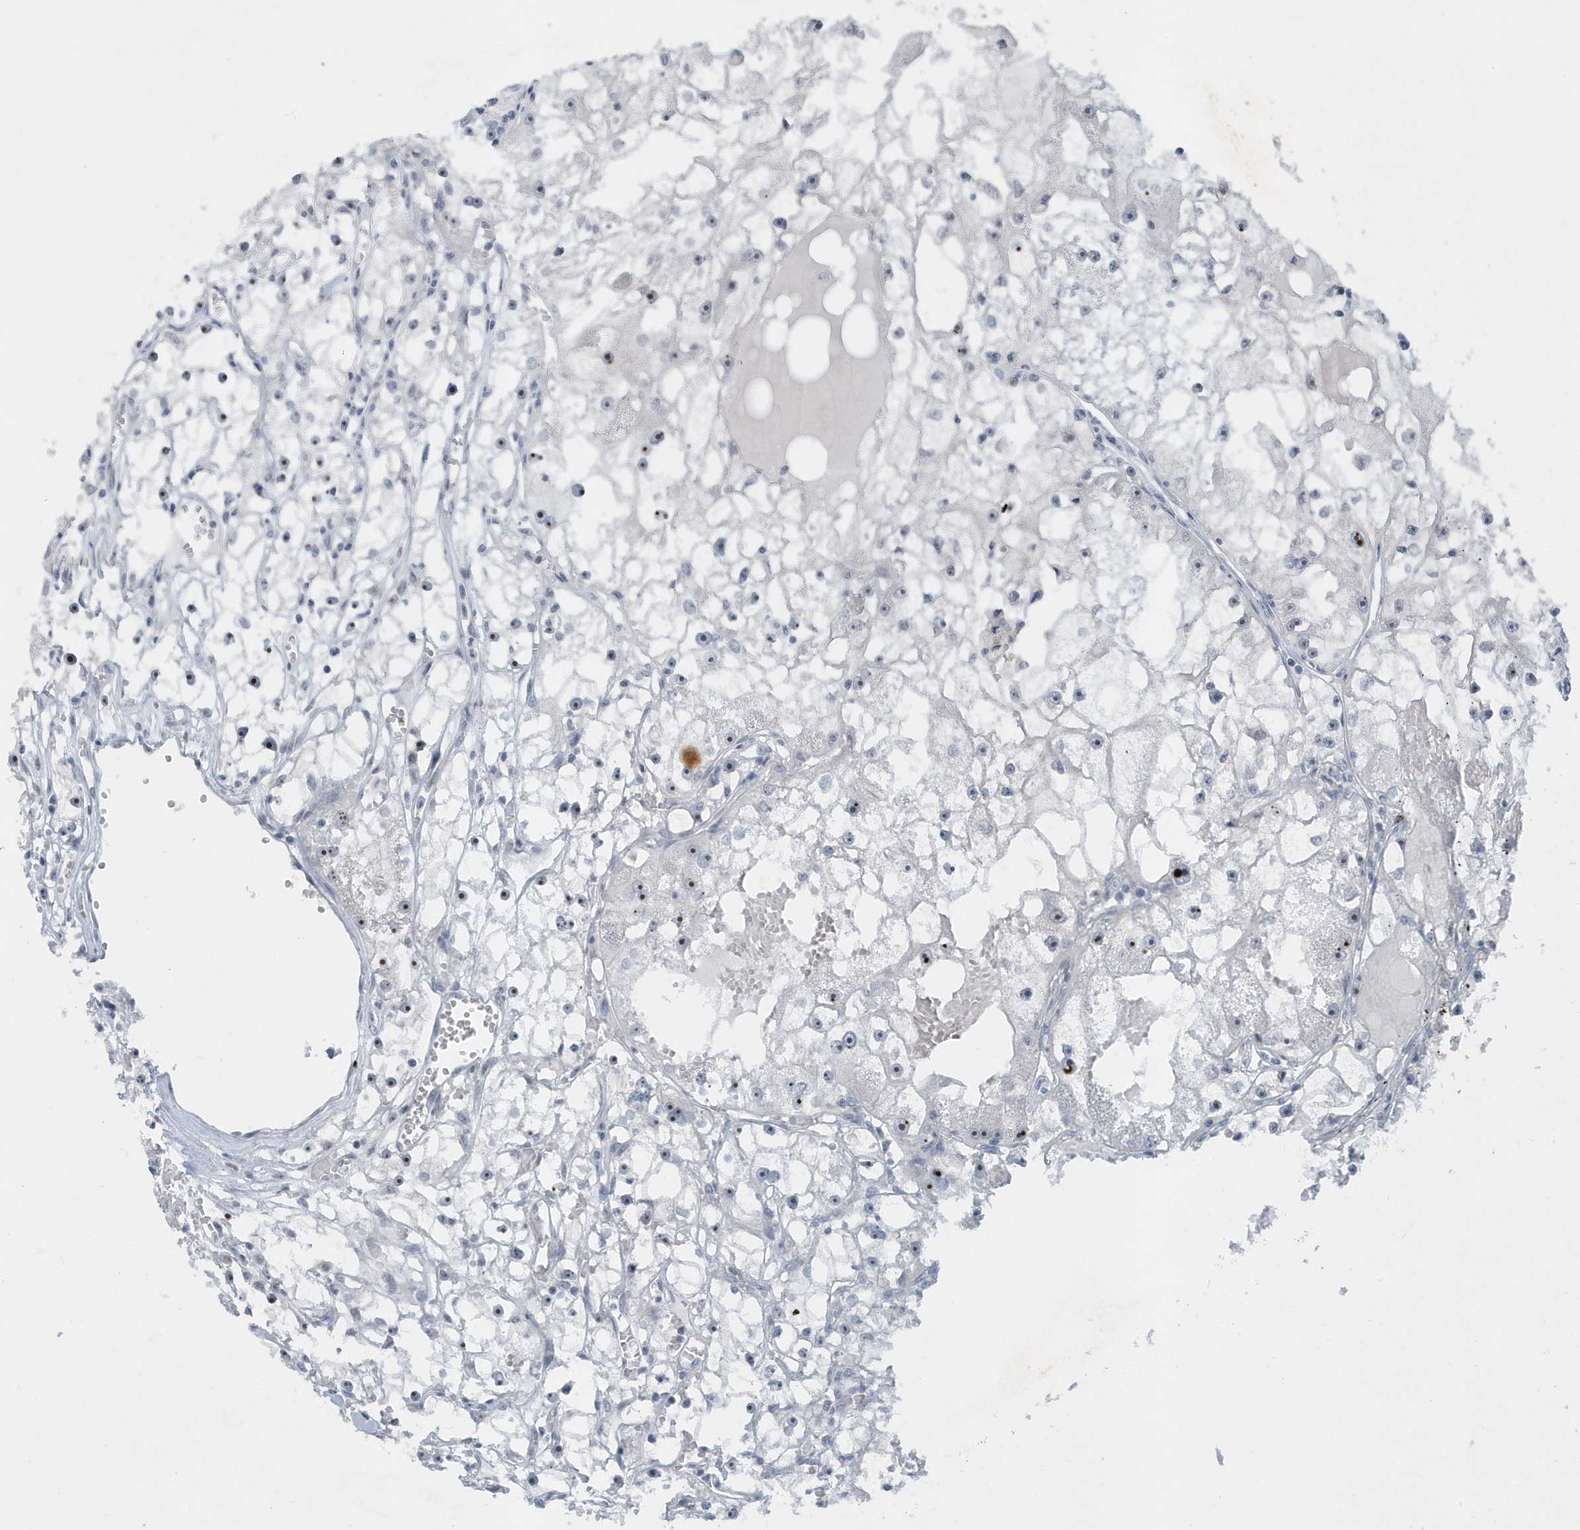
{"staining": {"intensity": "moderate", "quantity": "<25%", "location": "nuclear"}, "tissue": "renal cancer", "cell_type": "Tumor cells", "image_type": "cancer", "snomed": [{"axis": "morphology", "description": "Adenocarcinoma, NOS"}, {"axis": "topography", "description": "Kidney"}], "caption": "This is a photomicrograph of IHC staining of renal cancer (adenocarcinoma), which shows moderate positivity in the nuclear of tumor cells.", "gene": "RPF2", "patient": {"sex": "male", "age": 56}}